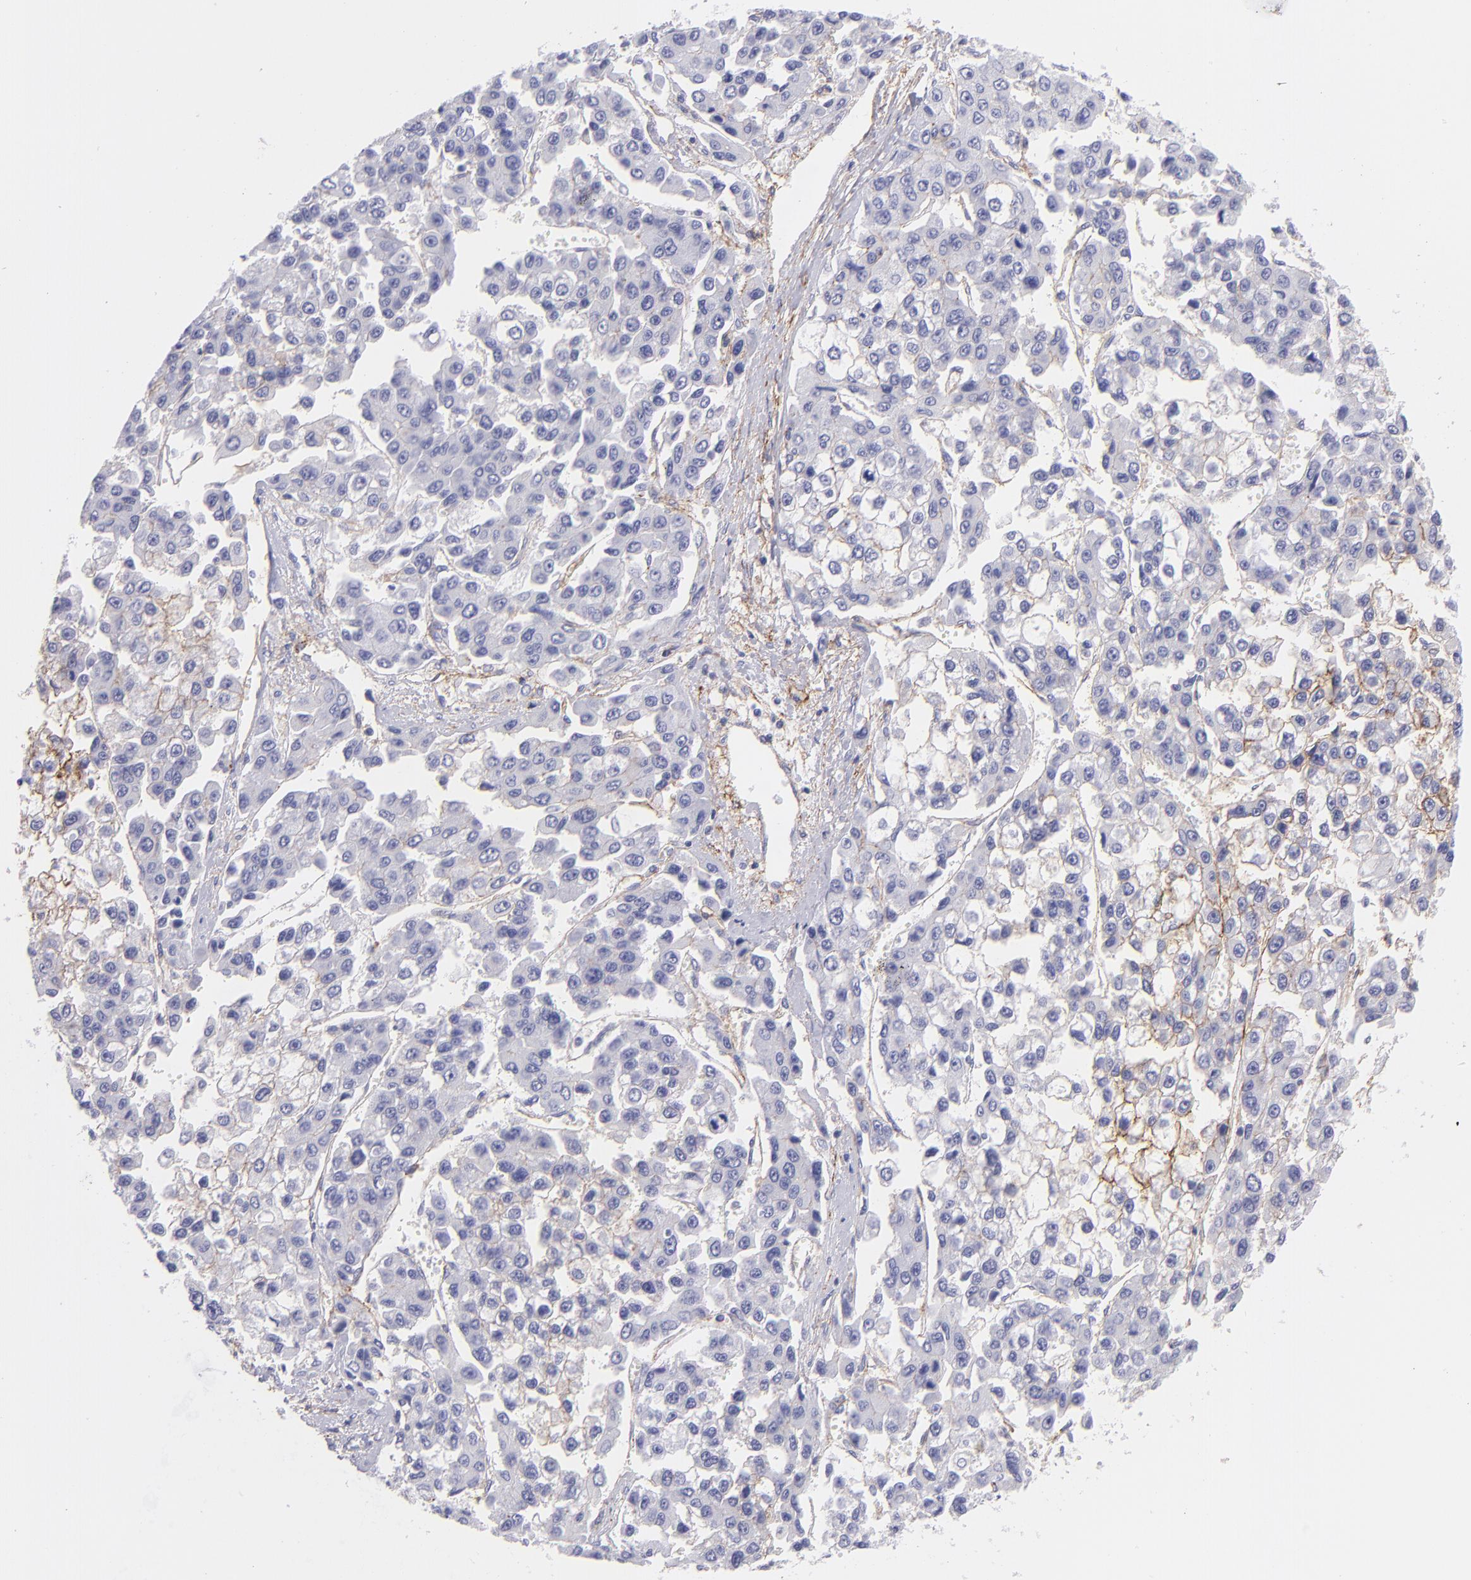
{"staining": {"intensity": "negative", "quantity": "none", "location": "none"}, "tissue": "liver cancer", "cell_type": "Tumor cells", "image_type": "cancer", "snomed": [{"axis": "morphology", "description": "Carcinoma, Hepatocellular, NOS"}, {"axis": "topography", "description": "Liver"}], "caption": "Hepatocellular carcinoma (liver) stained for a protein using IHC shows no staining tumor cells.", "gene": "CD81", "patient": {"sex": "female", "age": 66}}